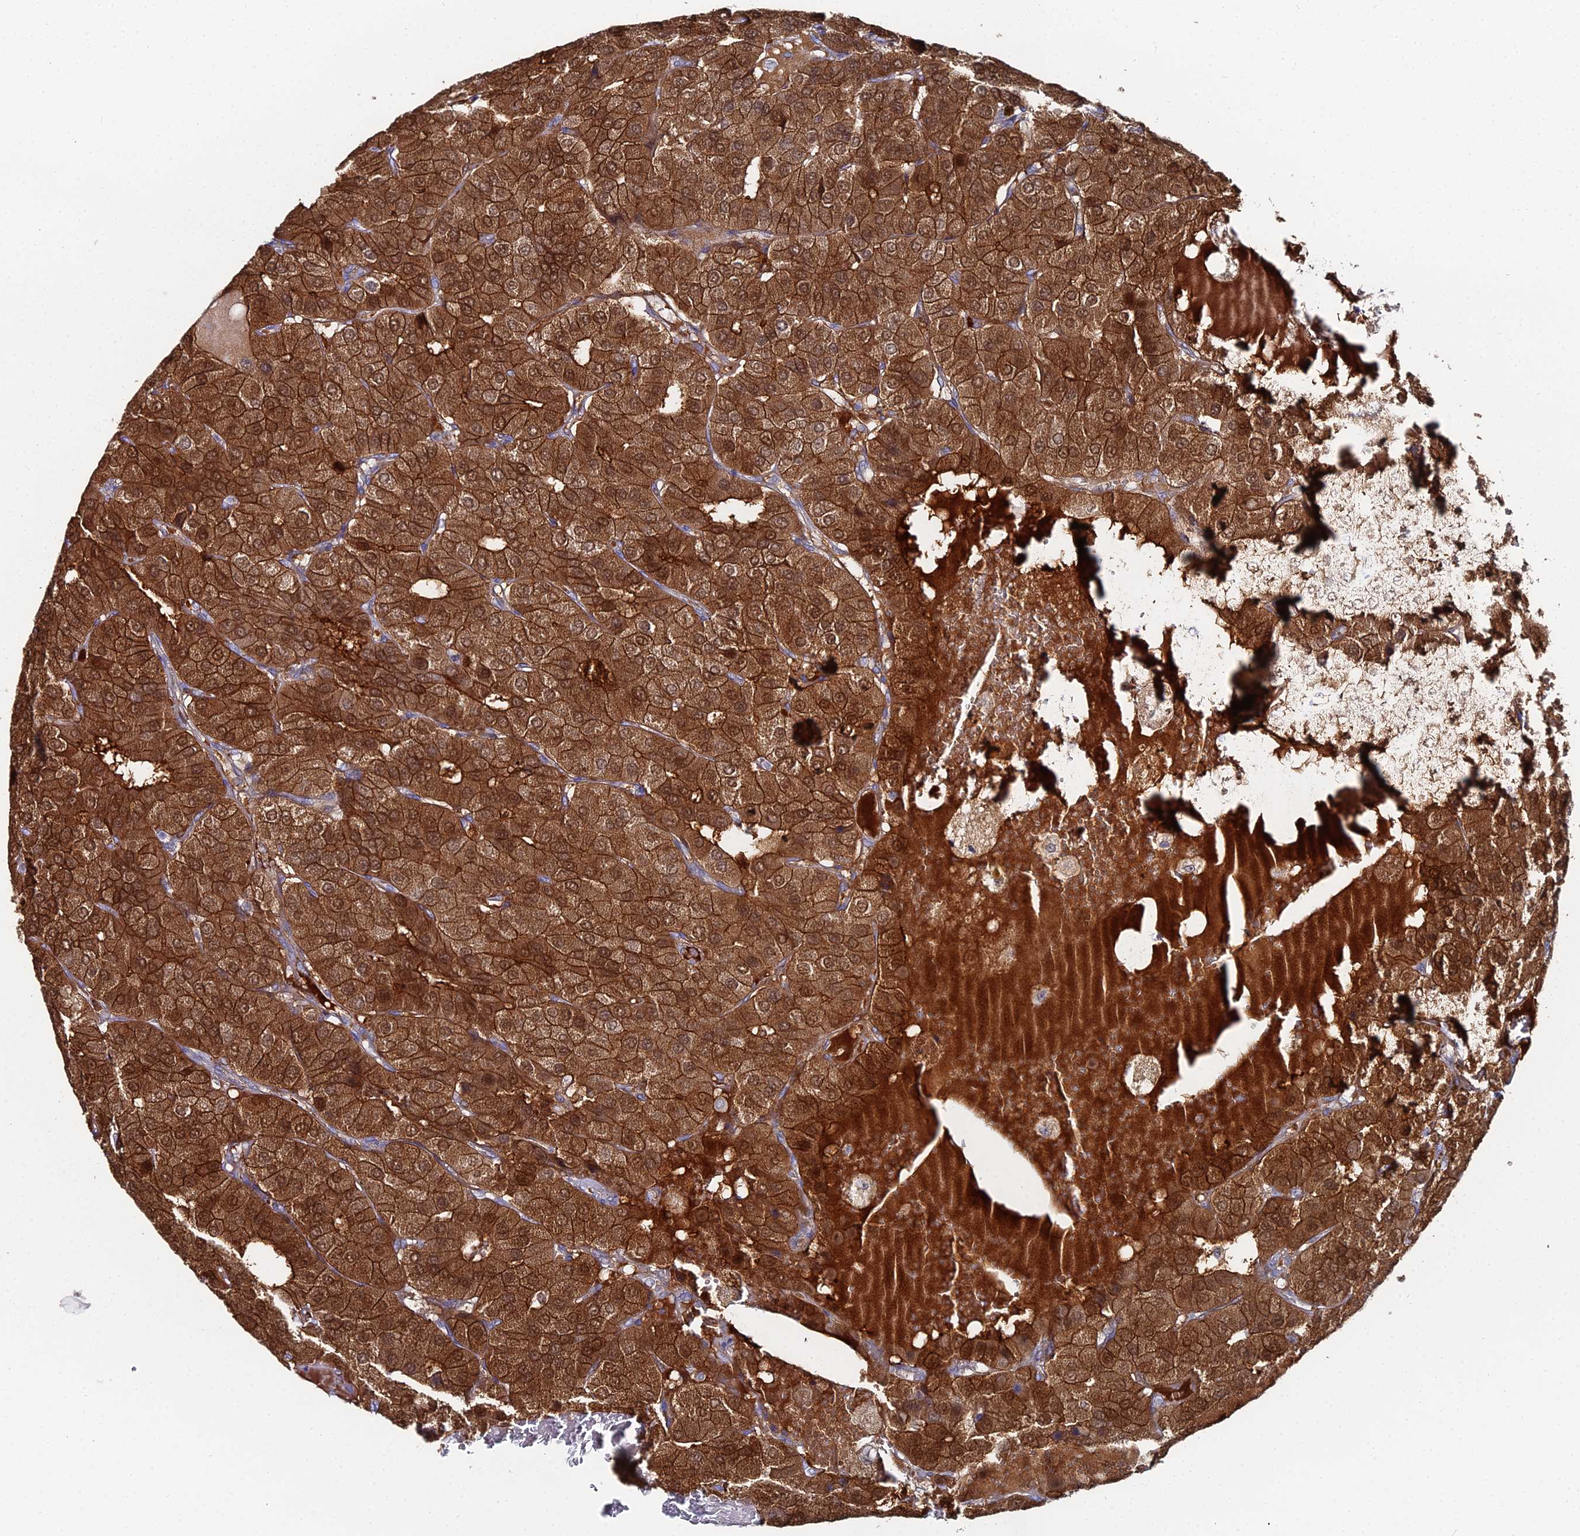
{"staining": {"intensity": "strong", "quantity": ">75%", "location": "cytoplasmic/membranous,nuclear"}, "tissue": "parathyroid gland", "cell_type": "Glandular cells", "image_type": "normal", "snomed": [{"axis": "morphology", "description": "Normal tissue, NOS"}, {"axis": "morphology", "description": "Adenoma, NOS"}, {"axis": "topography", "description": "Parathyroid gland"}], "caption": "Protein expression analysis of unremarkable human parathyroid gland reveals strong cytoplasmic/membranous,nuclear positivity in approximately >75% of glandular cells. The staining is performed using DAB (3,3'-diaminobenzidine) brown chromogen to label protein expression. The nuclei are counter-stained blue using hematoxylin.", "gene": "THAP4", "patient": {"sex": "female", "age": 86}}